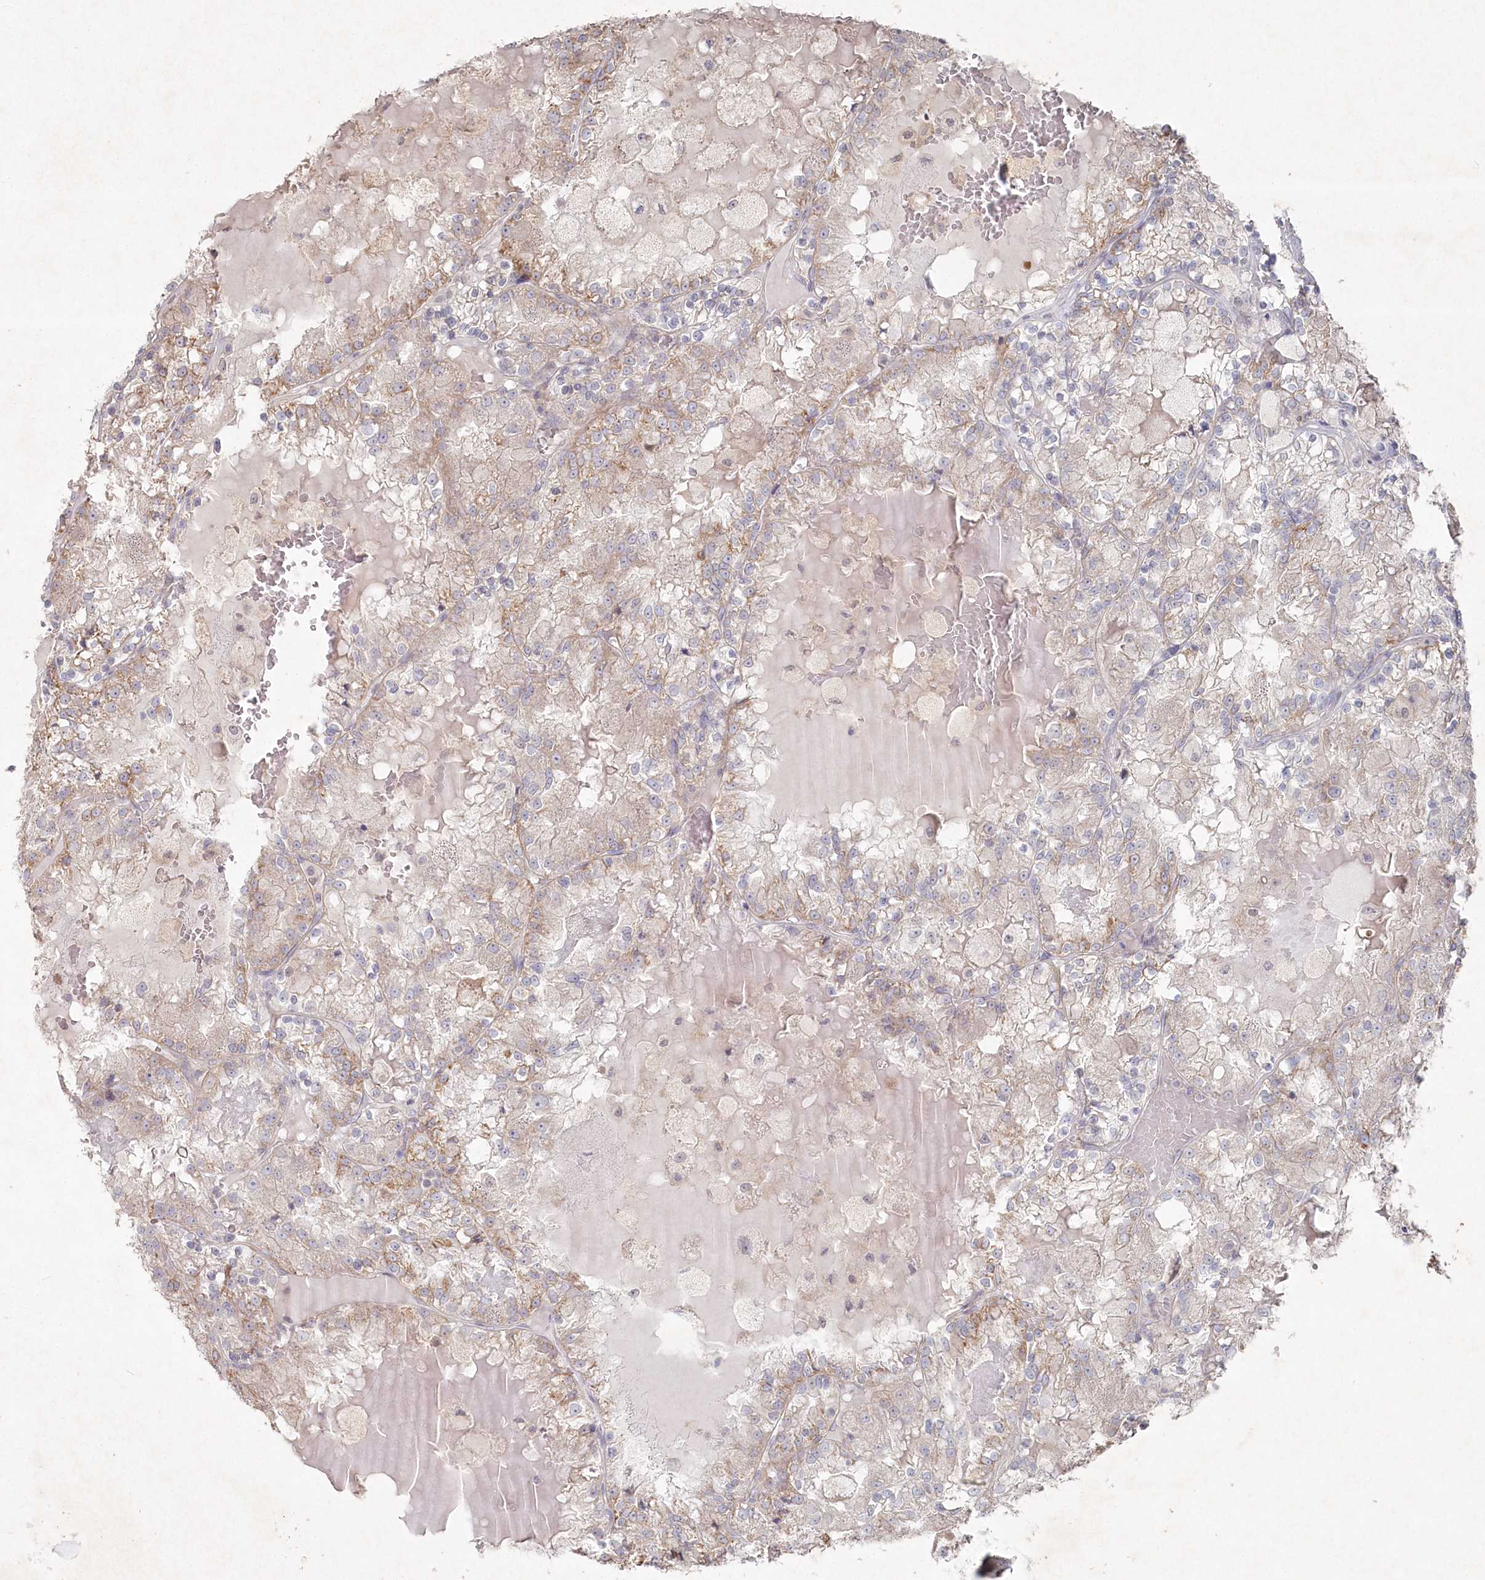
{"staining": {"intensity": "negative", "quantity": "none", "location": "none"}, "tissue": "renal cancer", "cell_type": "Tumor cells", "image_type": "cancer", "snomed": [{"axis": "morphology", "description": "Adenocarcinoma, NOS"}, {"axis": "topography", "description": "Kidney"}], "caption": "Adenocarcinoma (renal) was stained to show a protein in brown. There is no significant staining in tumor cells.", "gene": "TGFBRAP1", "patient": {"sex": "female", "age": 56}}